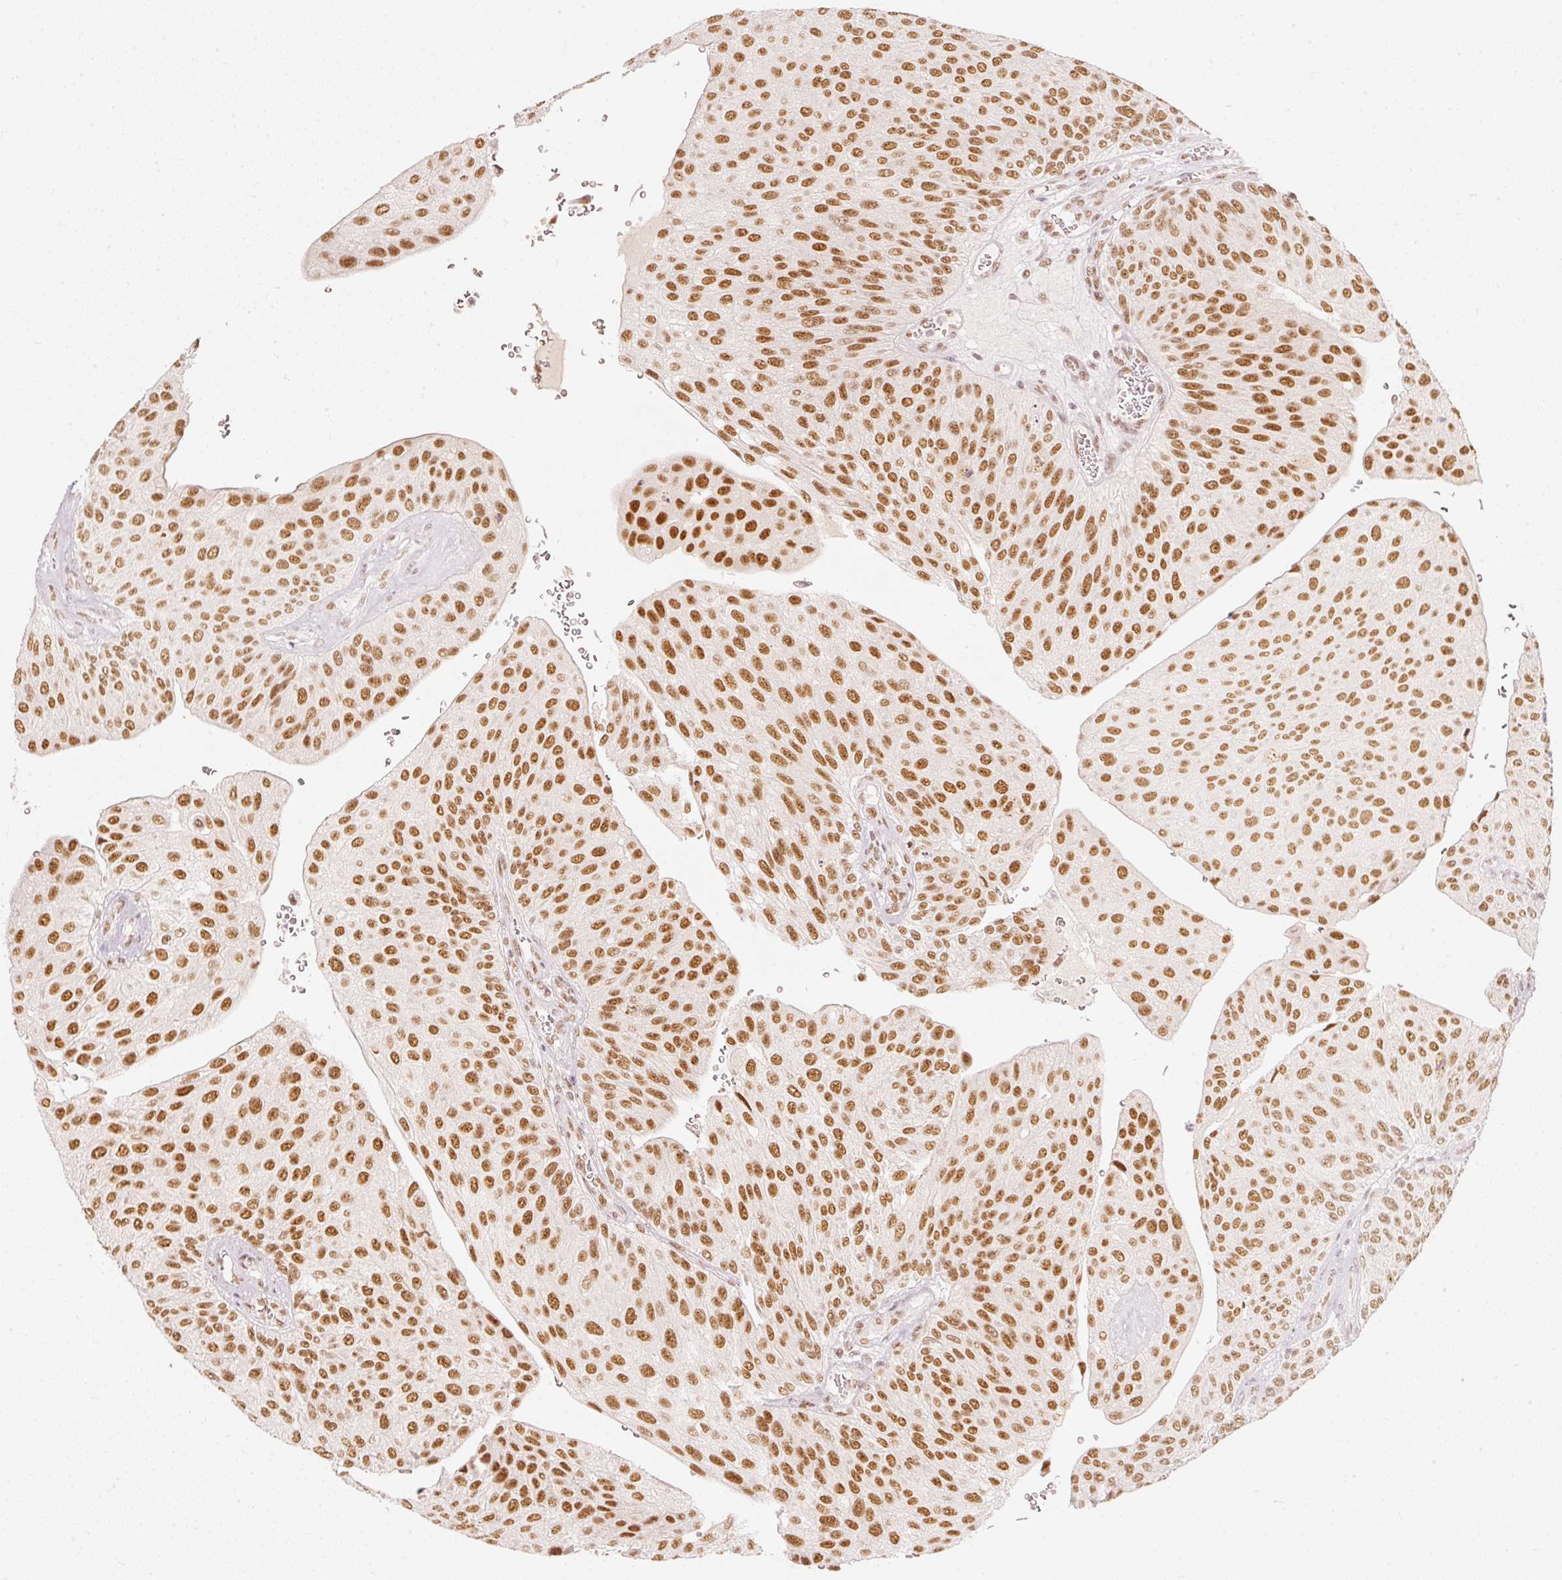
{"staining": {"intensity": "moderate", "quantity": ">75%", "location": "nuclear"}, "tissue": "urothelial cancer", "cell_type": "Tumor cells", "image_type": "cancer", "snomed": [{"axis": "morphology", "description": "Urothelial carcinoma, NOS"}, {"axis": "topography", "description": "Urinary bladder"}], "caption": "High-power microscopy captured an immunohistochemistry photomicrograph of urothelial cancer, revealing moderate nuclear expression in about >75% of tumor cells. The staining is performed using DAB brown chromogen to label protein expression. The nuclei are counter-stained blue using hematoxylin.", "gene": "PPP1R10", "patient": {"sex": "male", "age": 67}}